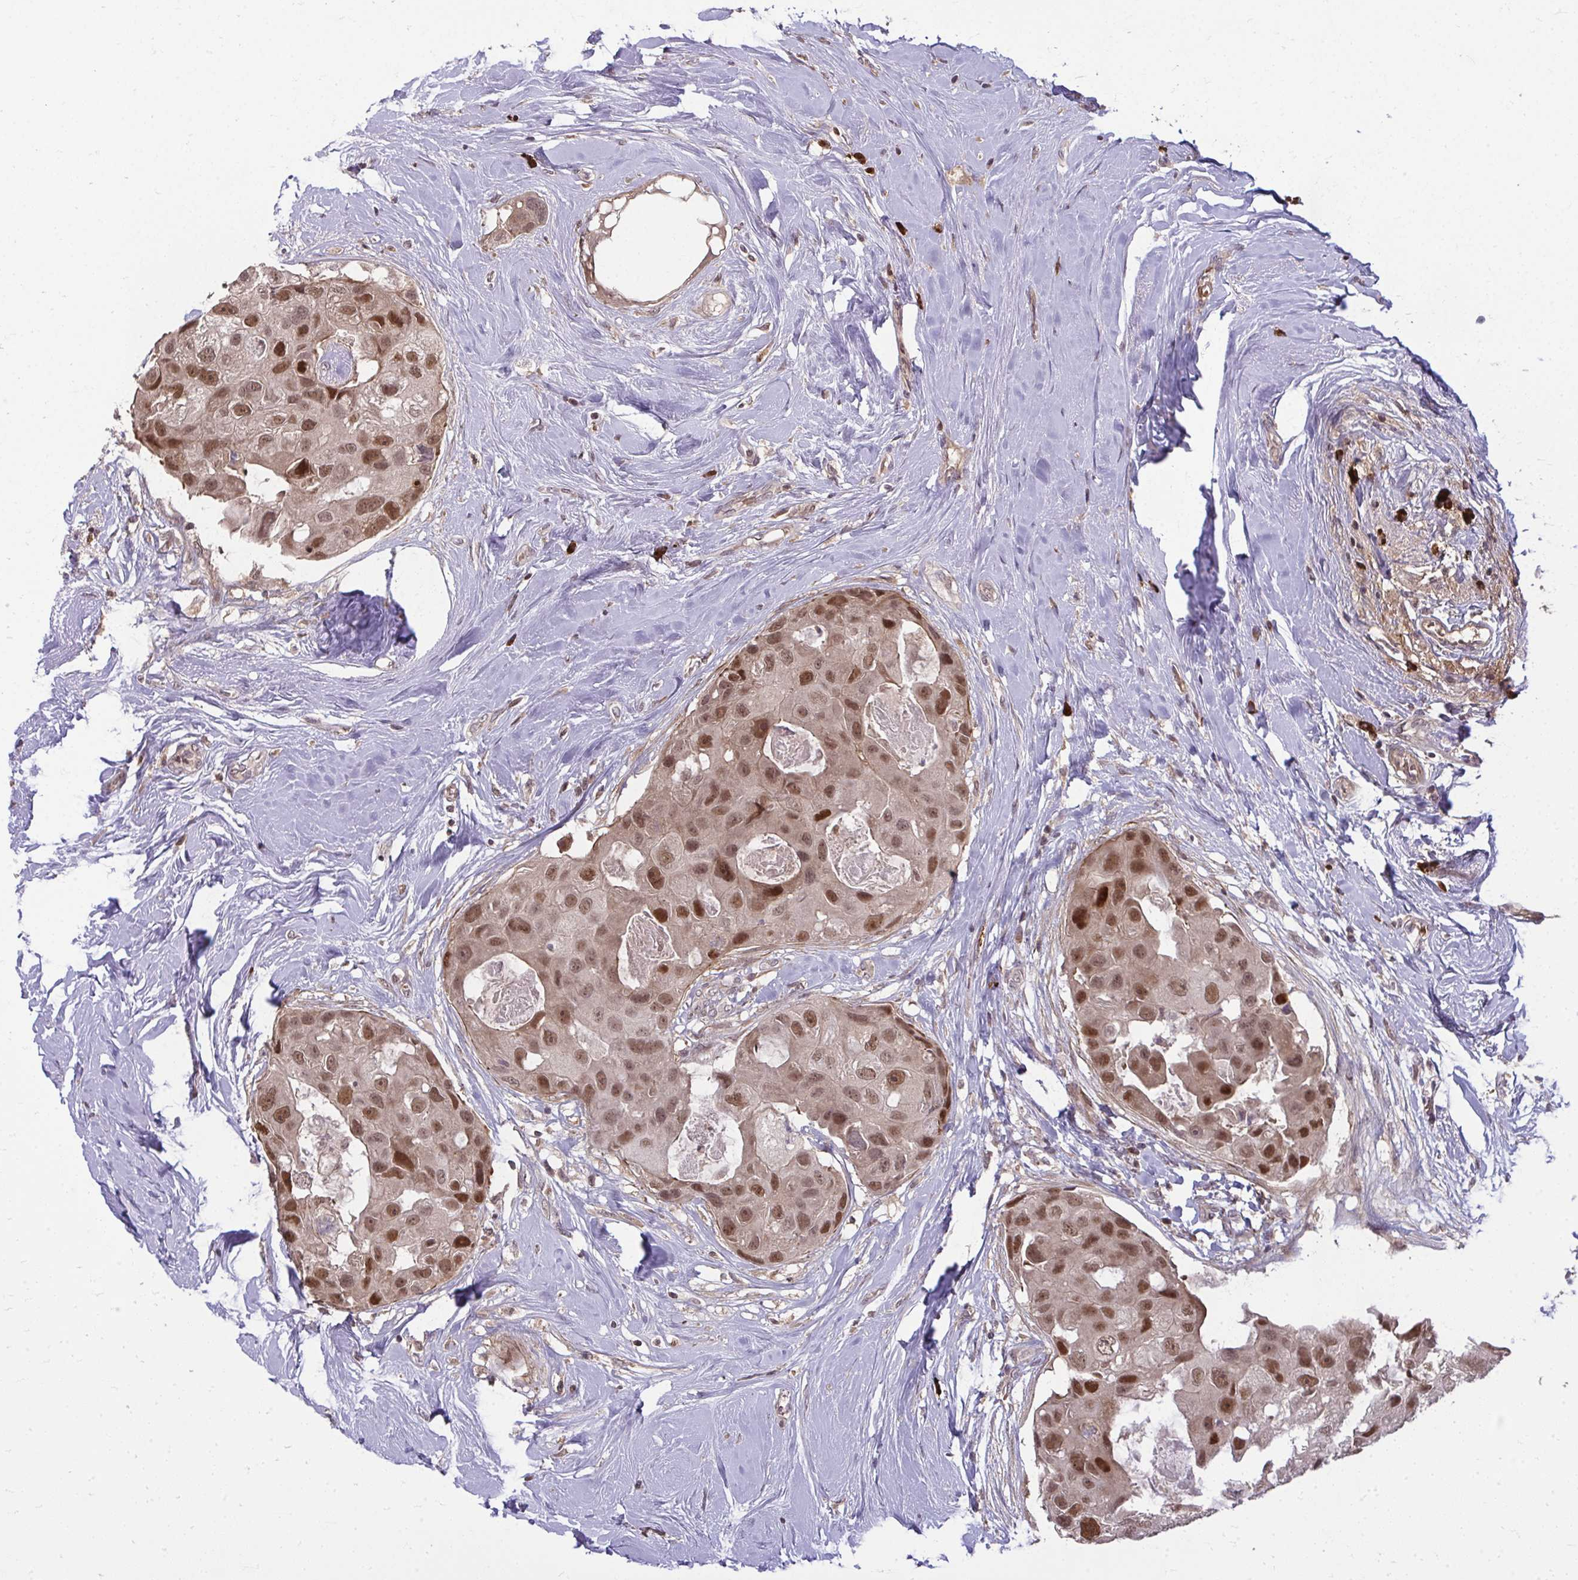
{"staining": {"intensity": "moderate", "quantity": ">75%", "location": "nuclear"}, "tissue": "breast cancer", "cell_type": "Tumor cells", "image_type": "cancer", "snomed": [{"axis": "morphology", "description": "Duct carcinoma"}, {"axis": "topography", "description": "Breast"}], "caption": "Infiltrating ductal carcinoma (breast) stained with a brown dye demonstrates moderate nuclear positive staining in approximately >75% of tumor cells.", "gene": "ZSCAN9", "patient": {"sex": "female", "age": 43}}